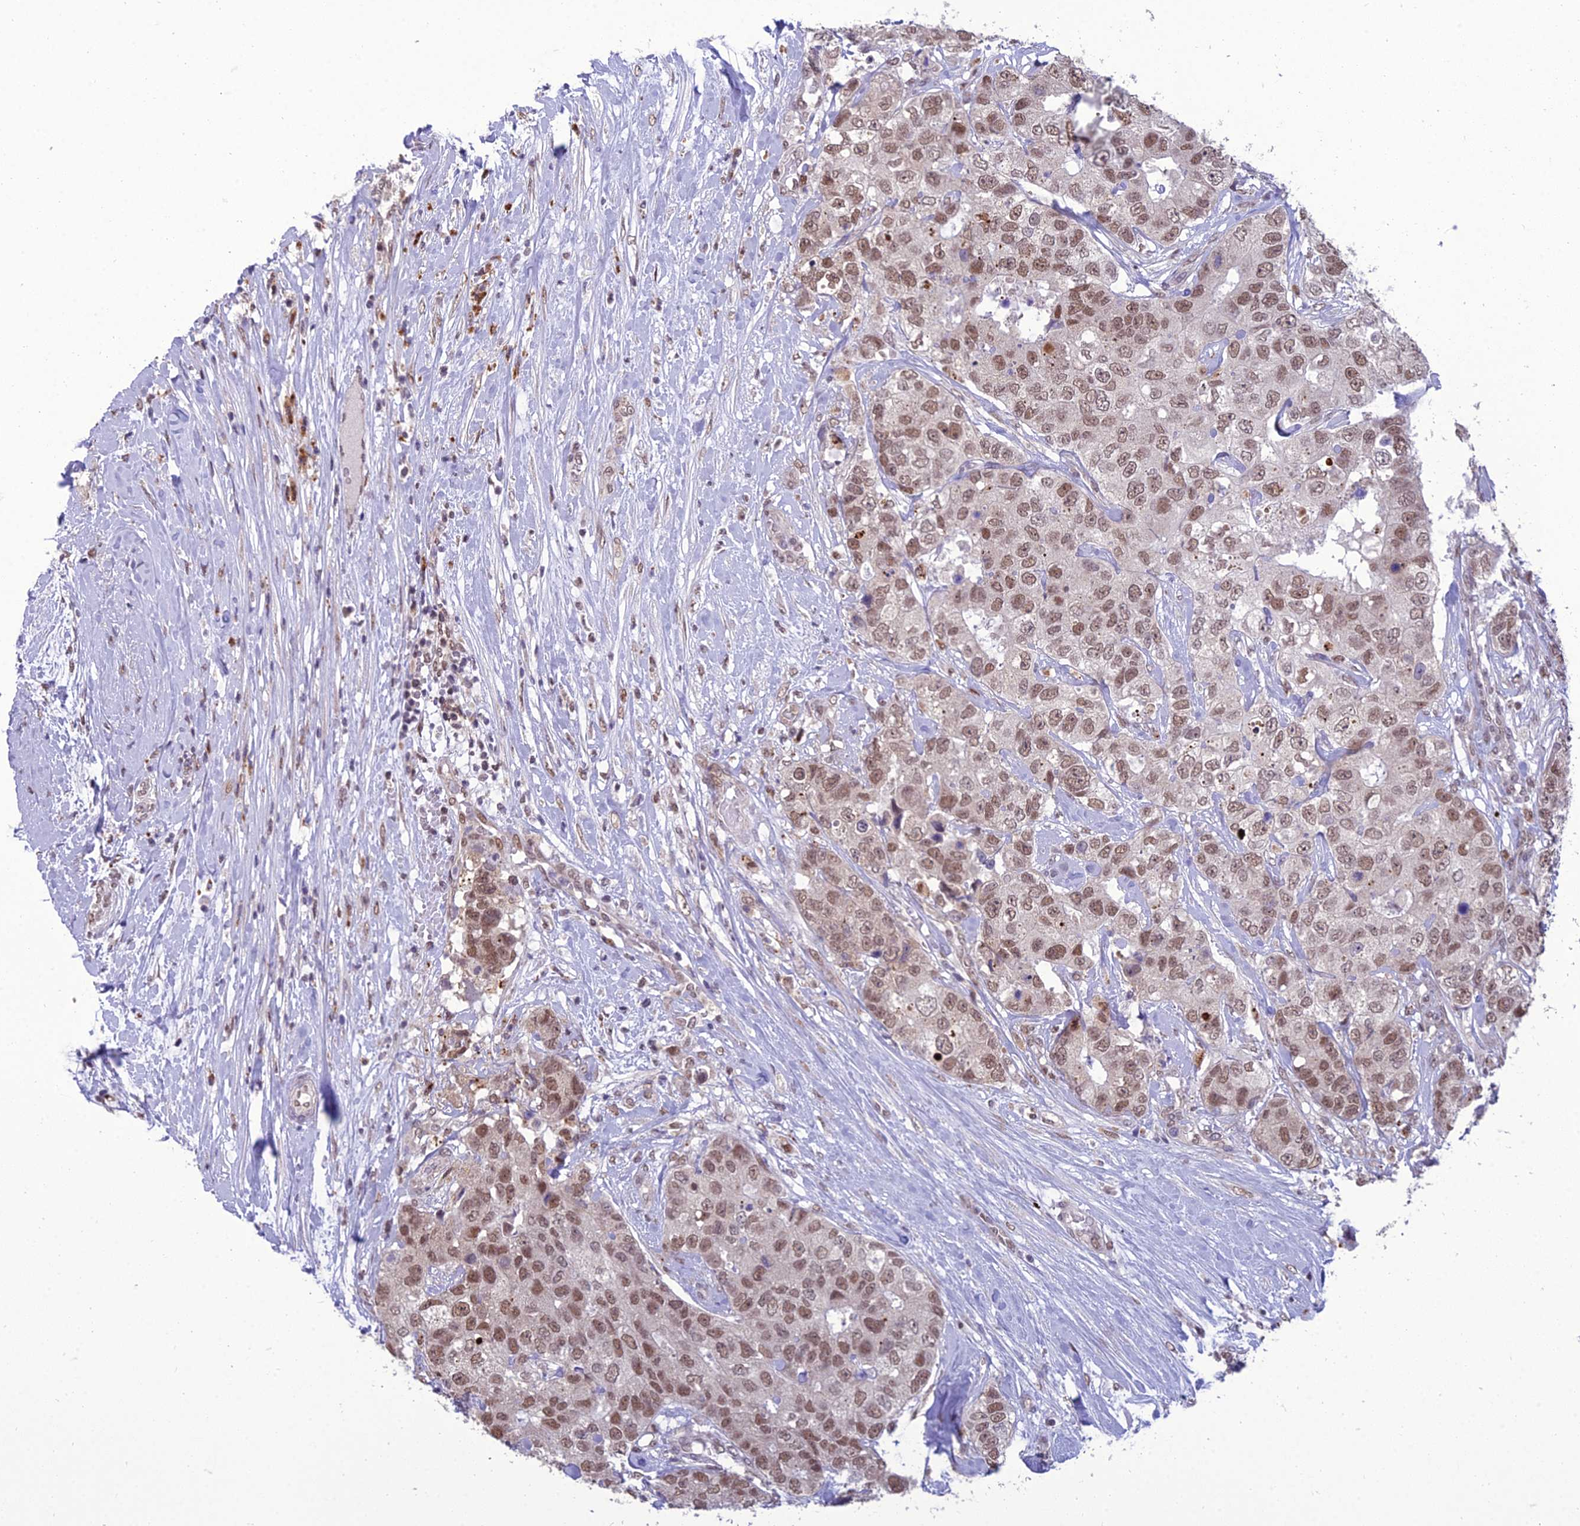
{"staining": {"intensity": "moderate", "quantity": ">75%", "location": "nuclear"}, "tissue": "breast cancer", "cell_type": "Tumor cells", "image_type": "cancer", "snomed": [{"axis": "morphology", "description": "Duct carcinoma"}, {"axis": "topography", "description": "Breast"}], "caption": "Immunohistochemistry (IHC) image of human breast cancer (intraductal carcinoma) stained for a protein (brown), which displays medium levels of moderate nuclear expression in approximately >75% of tumor cells.", "gene": "RANBP3", "patient": {"sex": "female", "age": 62}}